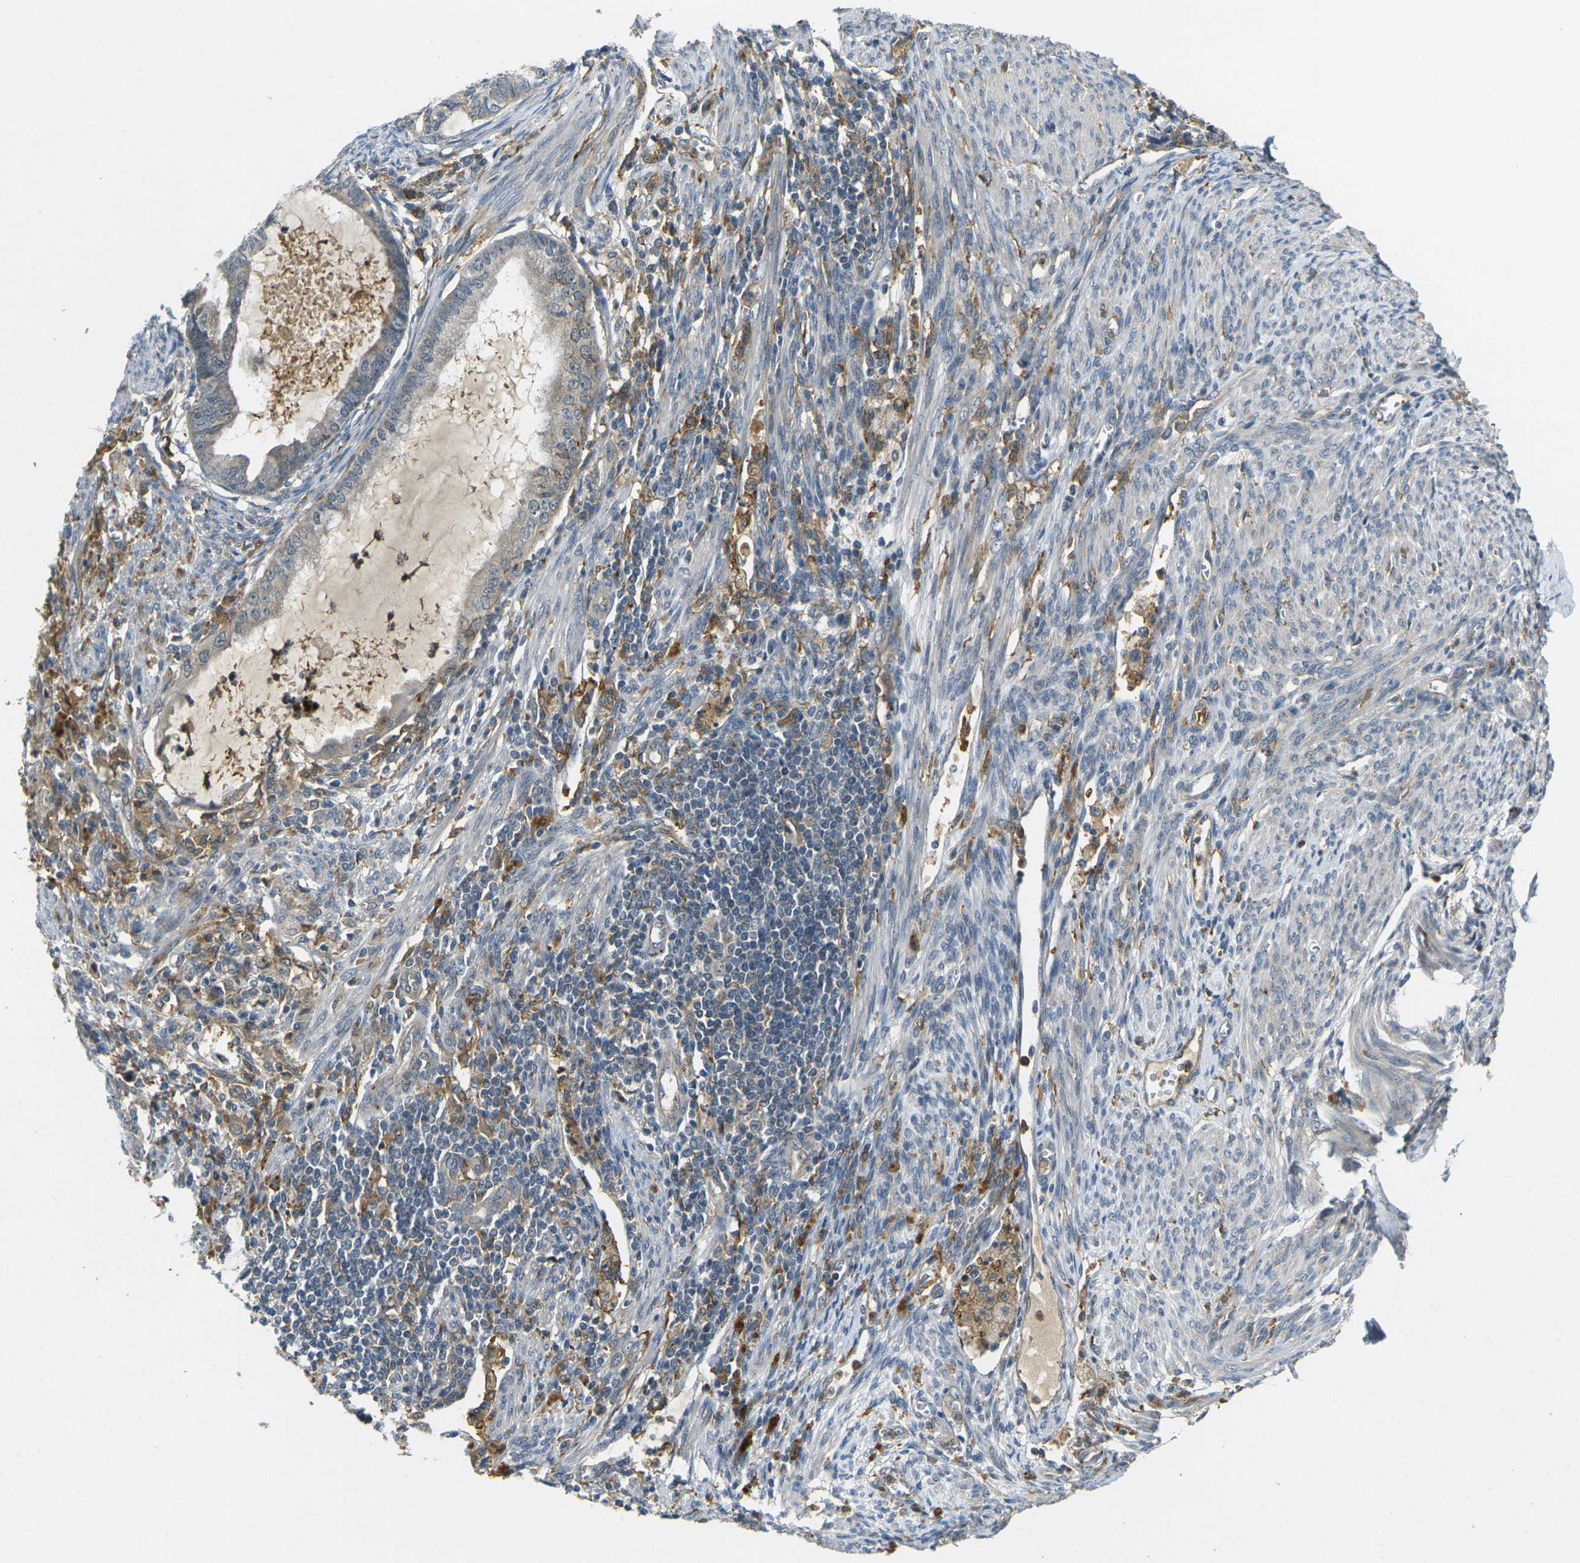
{"staining": {"intensity": "weak", "quantity": ">75%", "location": "cytoplasmic/membranous"}, "tissue": "cervical cancer", "cell_type": "Tumor cells", "image_type": "cancer", "snomed": [{"axis": "morphology", "description": "Normal tissue, NOS"}, {"axis": "morphology", "description": "Adenocarcinoma, NOS"}, {"axis": "topography", "description": "Cervix"}, {"axis": "topography", "description": "Endometrium"}], "caption": "Cervical cancer (adenocarcinoma) stained with a protein marker displays weak staining in tumor cells.", "gene": "PIGL", "patient": {"sex": "female", "age": 86}}